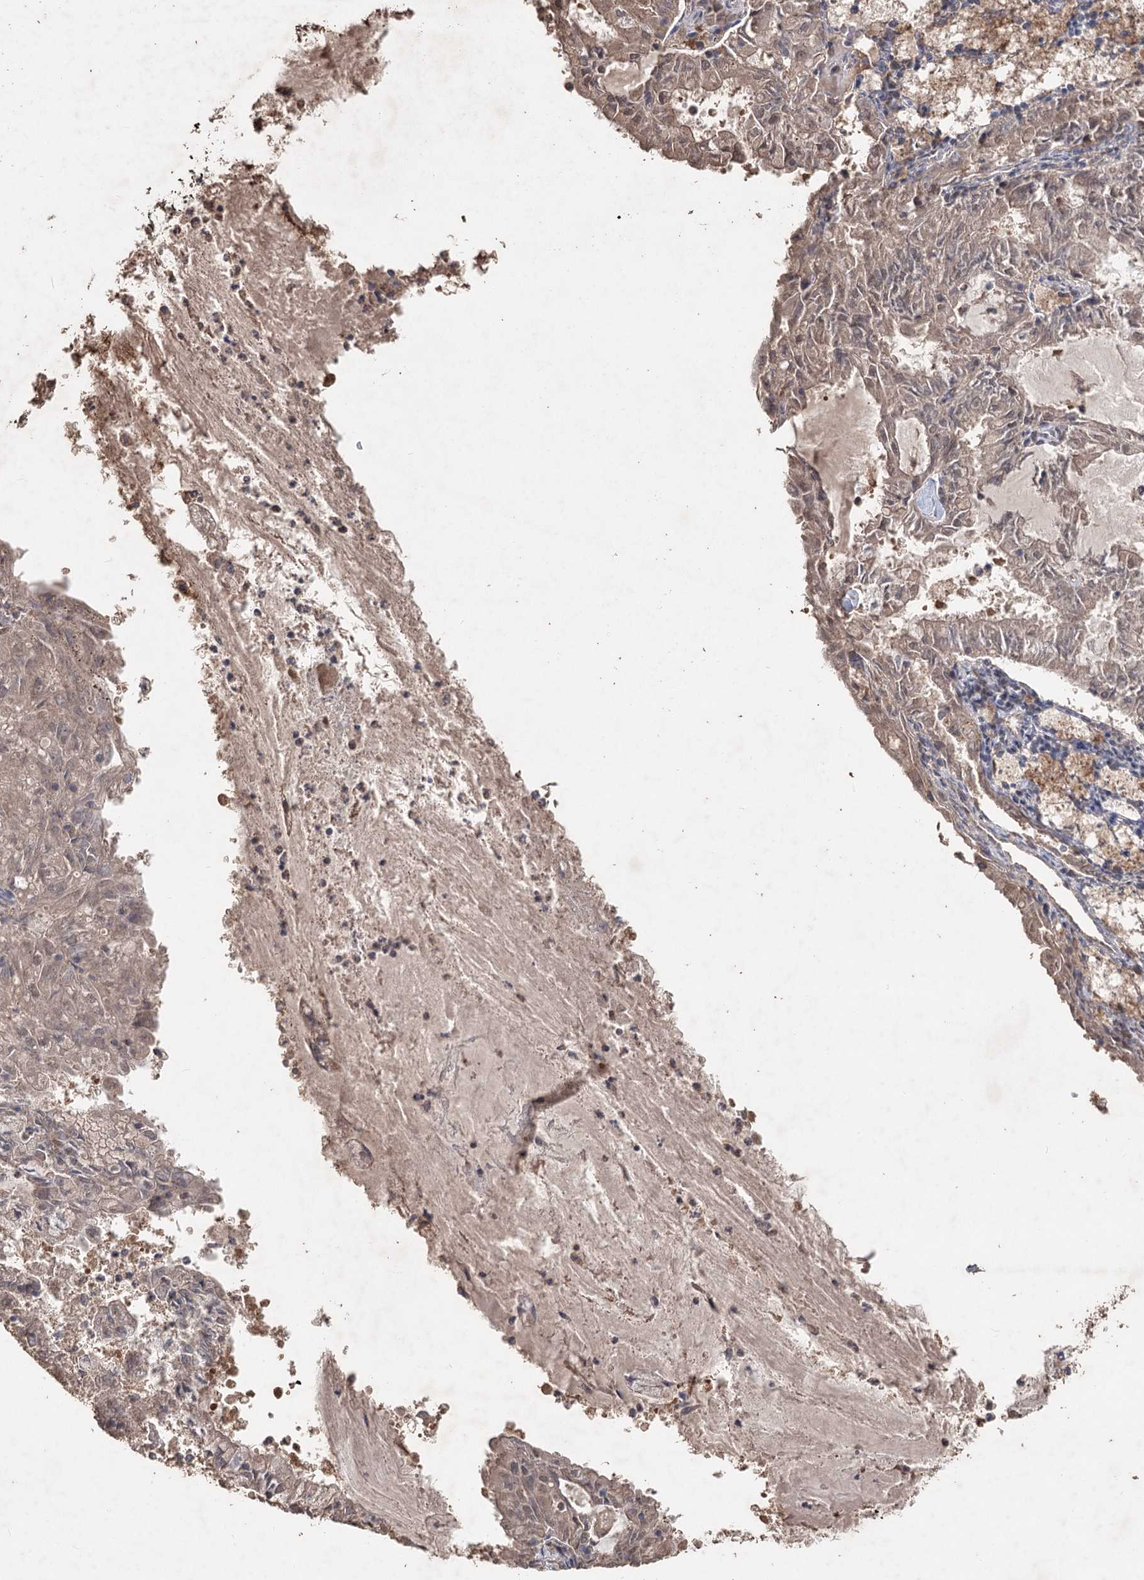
{"staining": {"intensity": "weak", "quantity": ">75%", "location": "cytoplasmic/membranous"}, "tissue": "endometrial cancer", "cell_type": "Tumor cells", "image_type": "cancer", "snomed": [{"axis": "morphology", "description": "Adenocarcinoma, NOS"}, {"axis": "topography", "description": "Endometrium"}], "caption": "Protein expression by immunohistochemistry (IHC) exhibits weak cytoplasmic/membranous expression in approximately >75% of tumor cells in endometrial cancer (adenocarcinoma).", "gene": "FBXO7", "patient": {"sex": "female", "age": 57}}